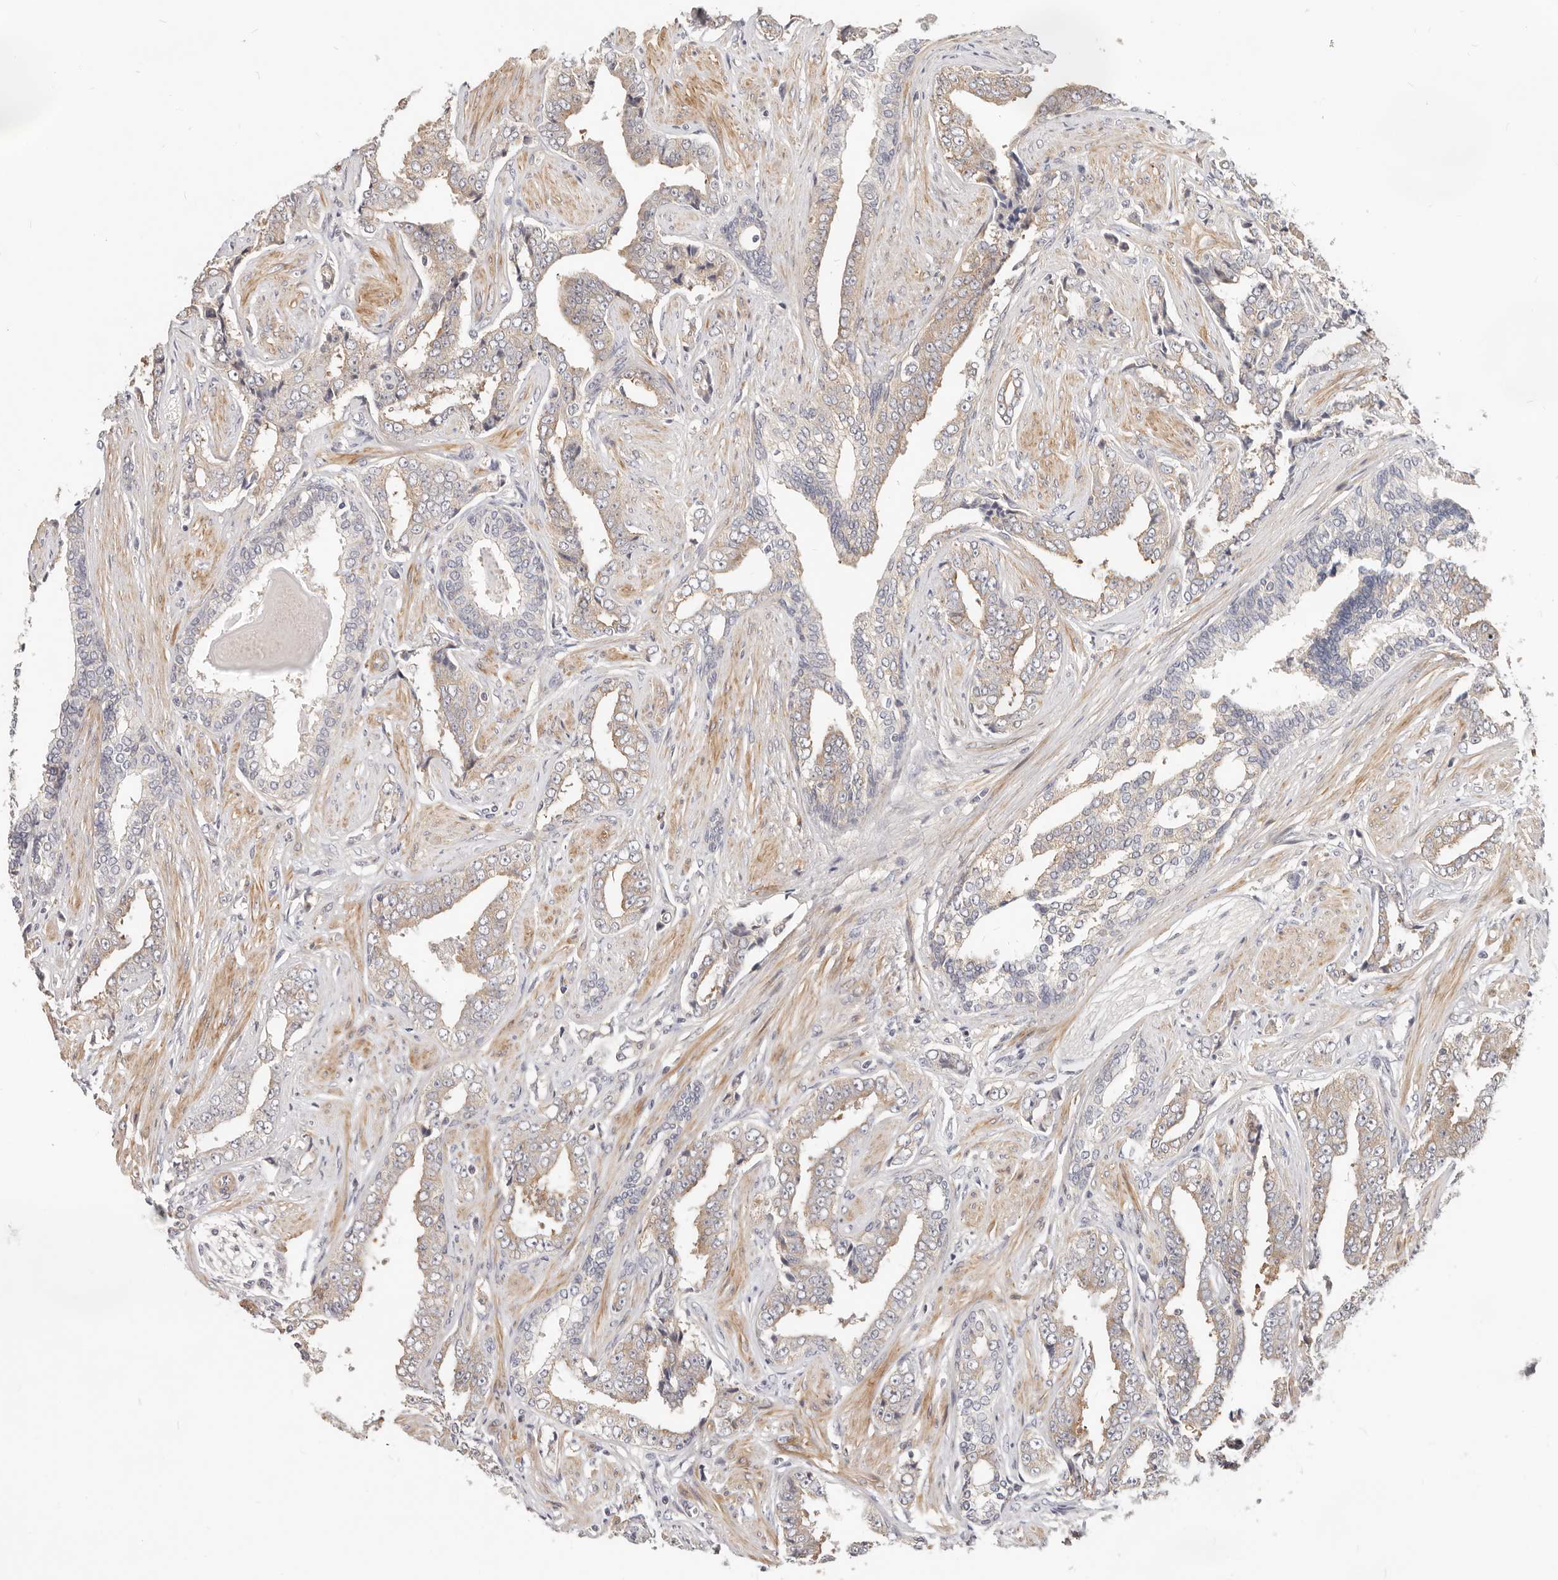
{"staining": {"intensity": "weak", "quantity": "25%-75%", "location": "cytoplasmic/membranous"}, "tissue": "prostate cancer", "cell_type": "Tumor cells", "image_type": "cancer", "snomed": [{"axis": "morphology", "description": "Adenocarcinoma, High grade"}, {"axis": "topography", "description": "Prostate"}], "caption": "The immunohistochemical stain labels weak cytoplasmic/membranous positivity in tumor cells of prostate high-grade adenocarcinoma tissue. The staining is performed using DAB (3,3'-diaminobenzidine) brown chromogen to label protein expression. The nuclei are counter-stained blue using hematoxylin.", "gene": "ZRANB1", "patient": {"sex": "male", "age": 71}}